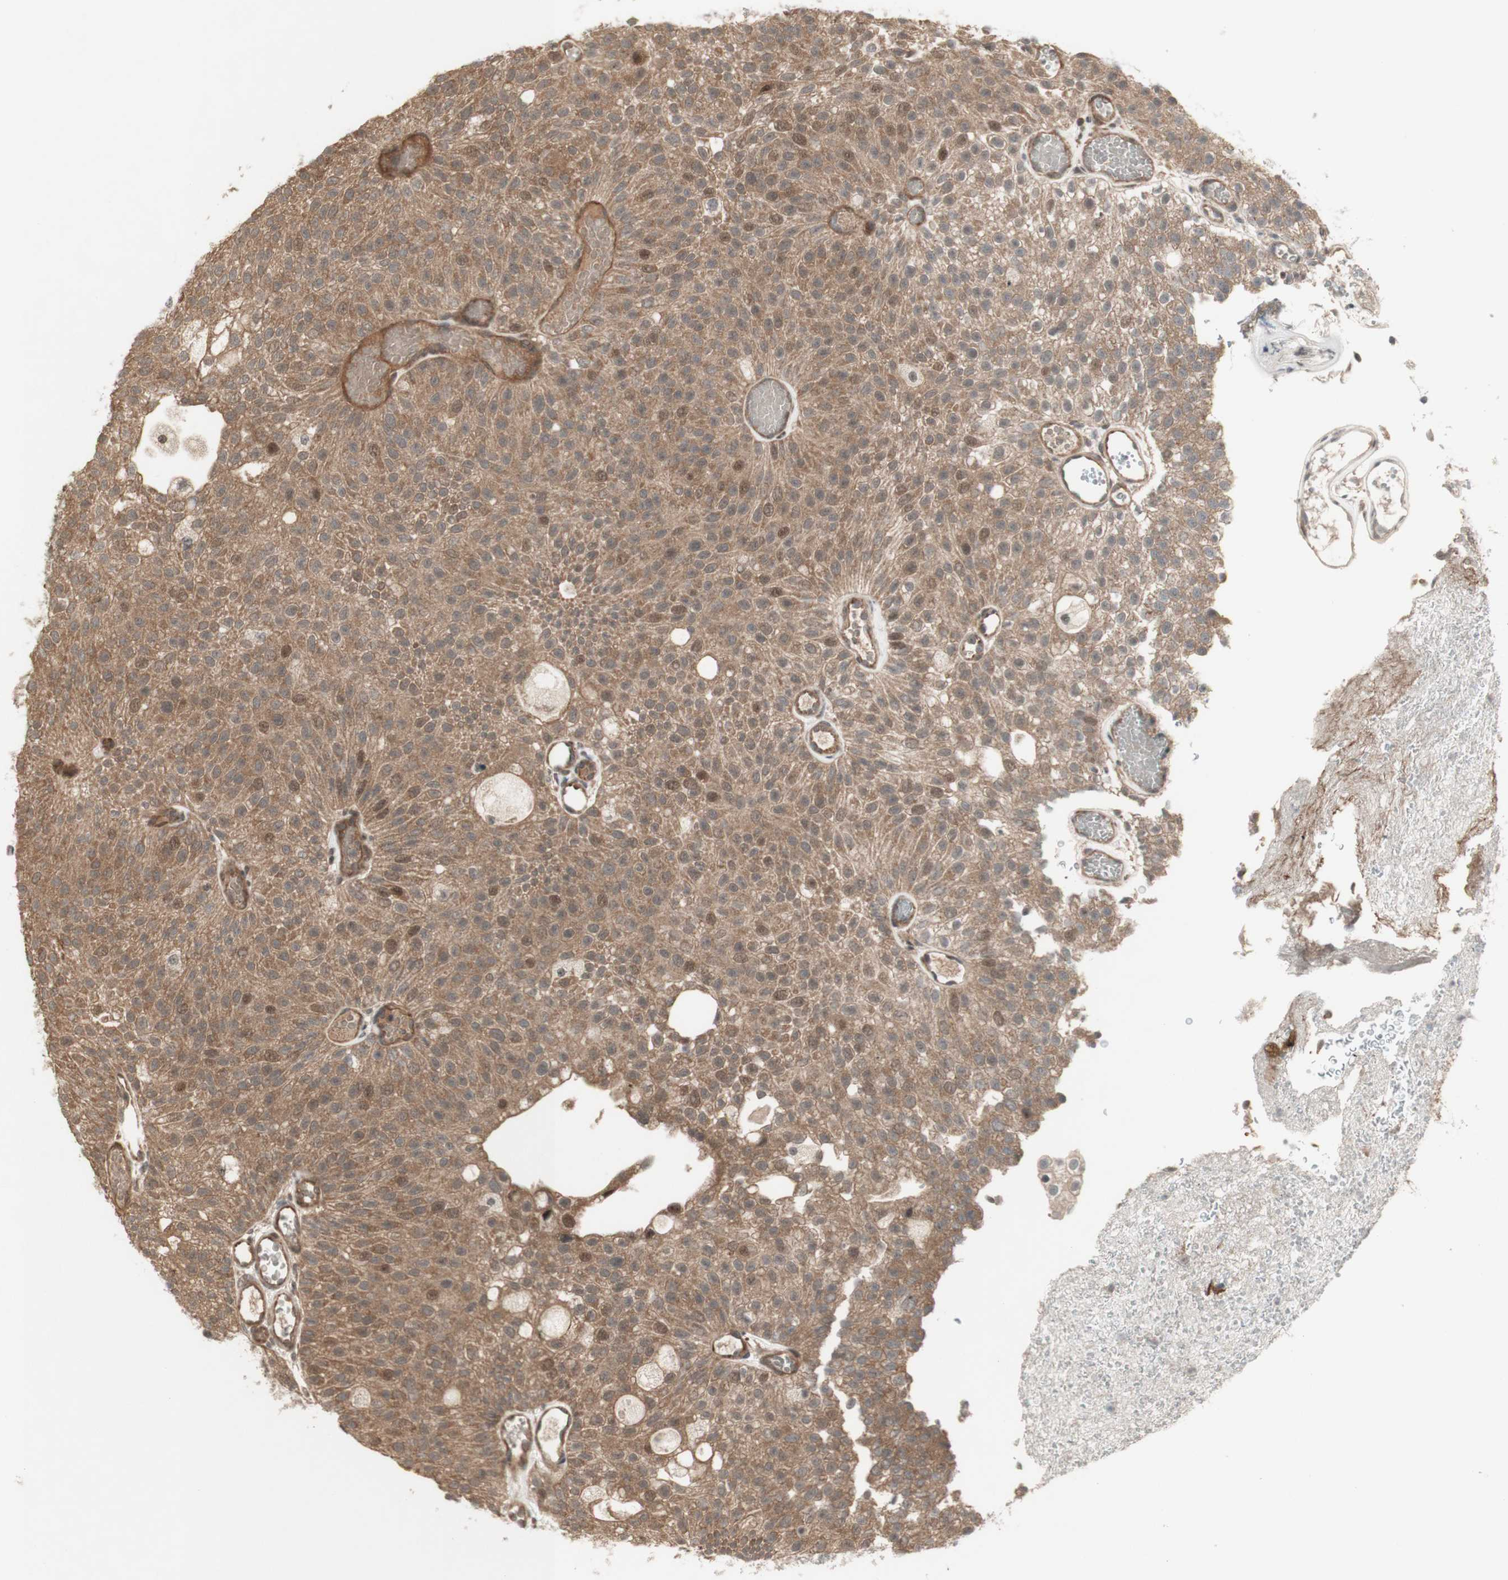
{"staining": {"intensity": "moderate", "quantity": ">75%", "location": "cytoplasmic/membranous"}, "tissue": "urothelial cancer", "cell_type": "Tumor cells", "image_type": "cancer", "snomed": [{"axis": "morphology", "description": "Urothelial carcinoma, Low grade"}, {"axis": "topography", "description": "Urinary bladder"}], "caption": "This micrograph displays urothelial carcinoma (low-grade) stained with immunohistochemistry (IHC) to label a protein in brown. The cytoplasmic/membranous of tumor cells show moderate positivity for the protein. Nuclei are counter-stained blue.", "gene": "CYLD", "patient": {"sex": "male", "age": 78}}